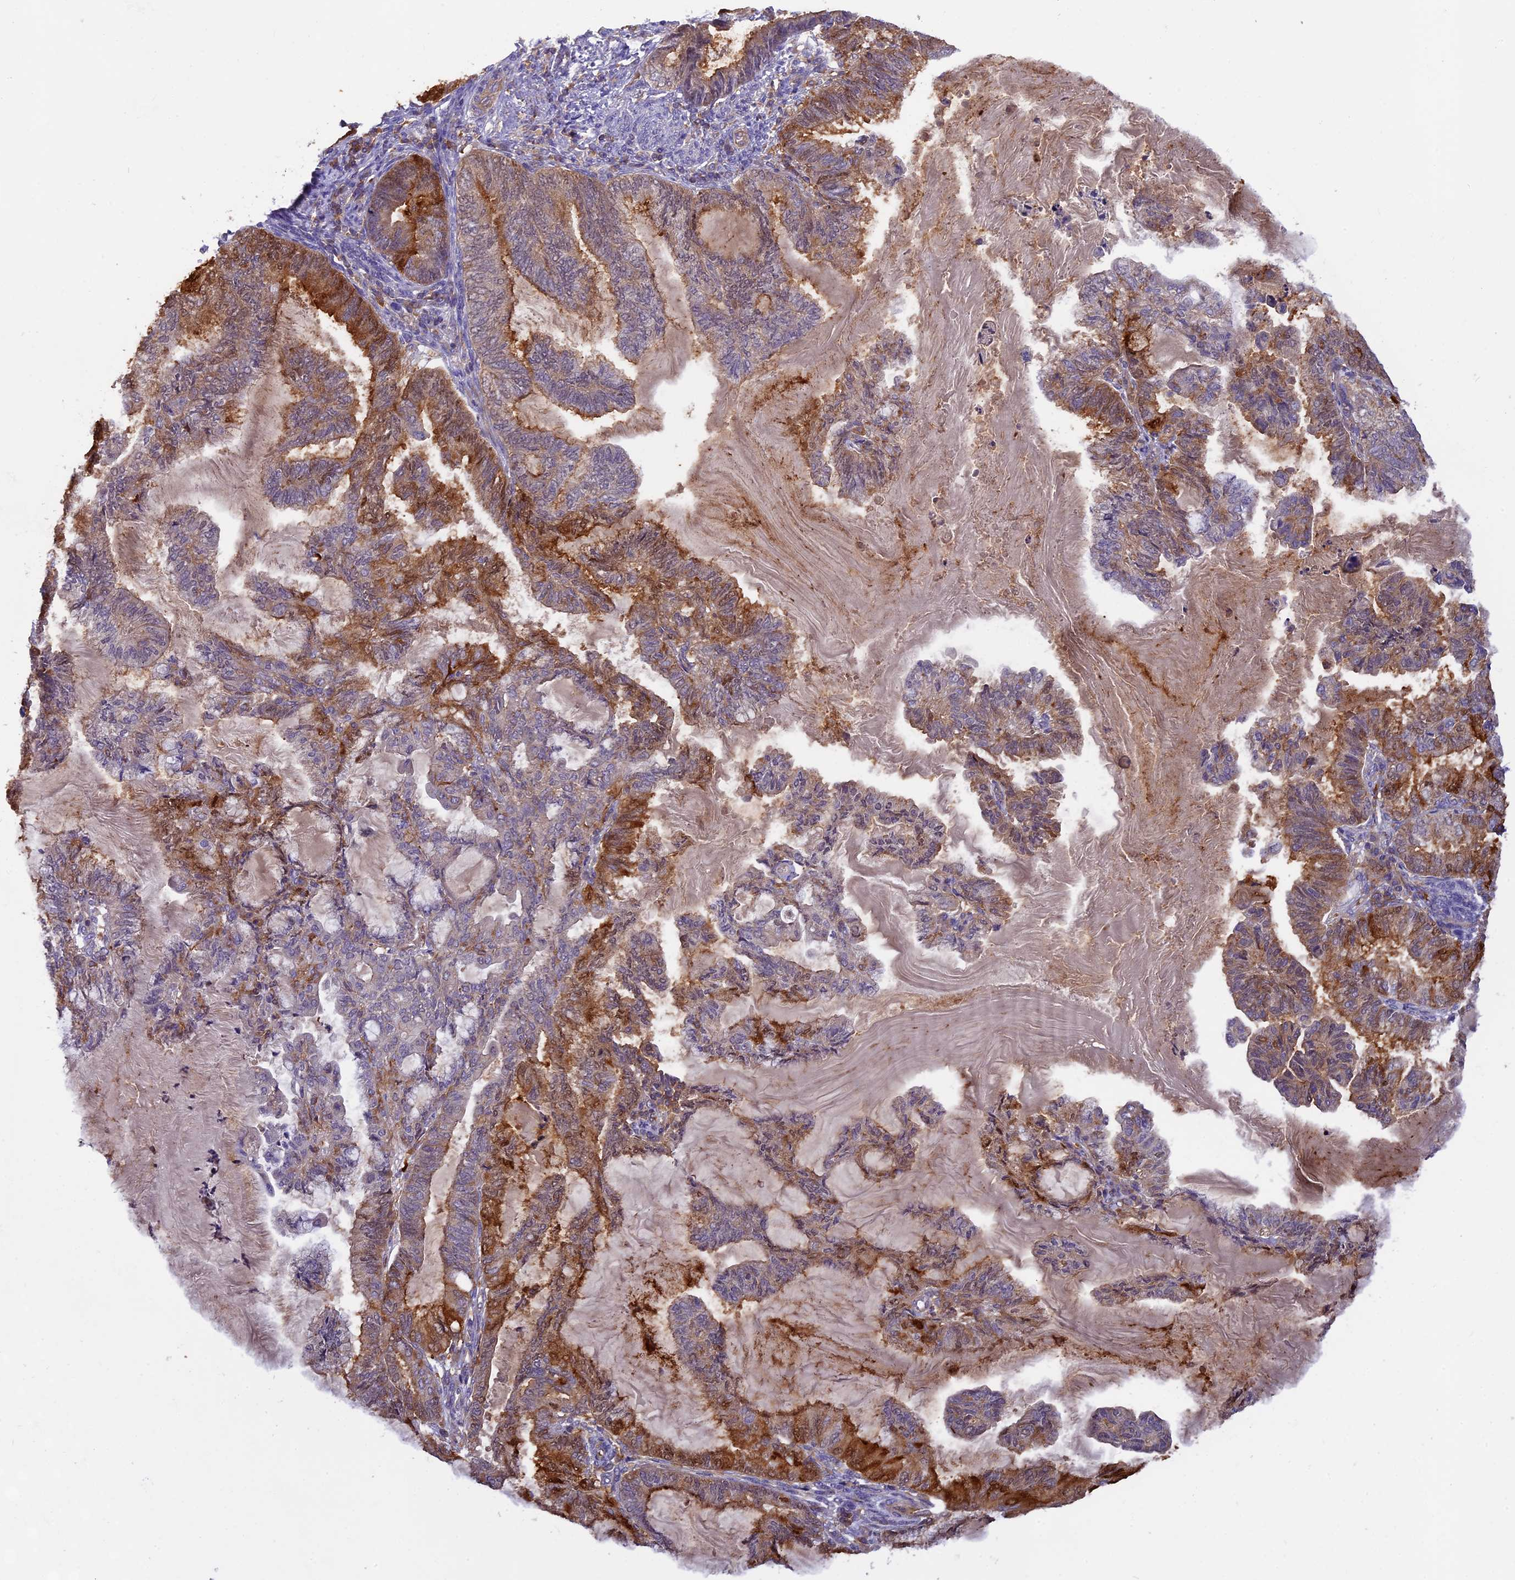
{"staining": {"intensity": "strong", "quantity": "25%-75%", "location": "cytoplasmic/membranous"}, "tissue": "endometrial cancer", "cell_type": "Tumor cells", "image_type": "cancer", "snomed": [{"axis": "morphology", "description": "Adenocarcinoma, NOS"}, {"axis": "topography", "description": "Endometrium"}], "caption": "A histopathology image showing strong cytoplasmic/membranous expression in about 25%-75% of tumor cells in endometrial cancer (adenocarcinoma), as visualized by brown immunohistochemical staining.", "gene": "MYO9B", "patient": {"sex": "female", "age": 86}}